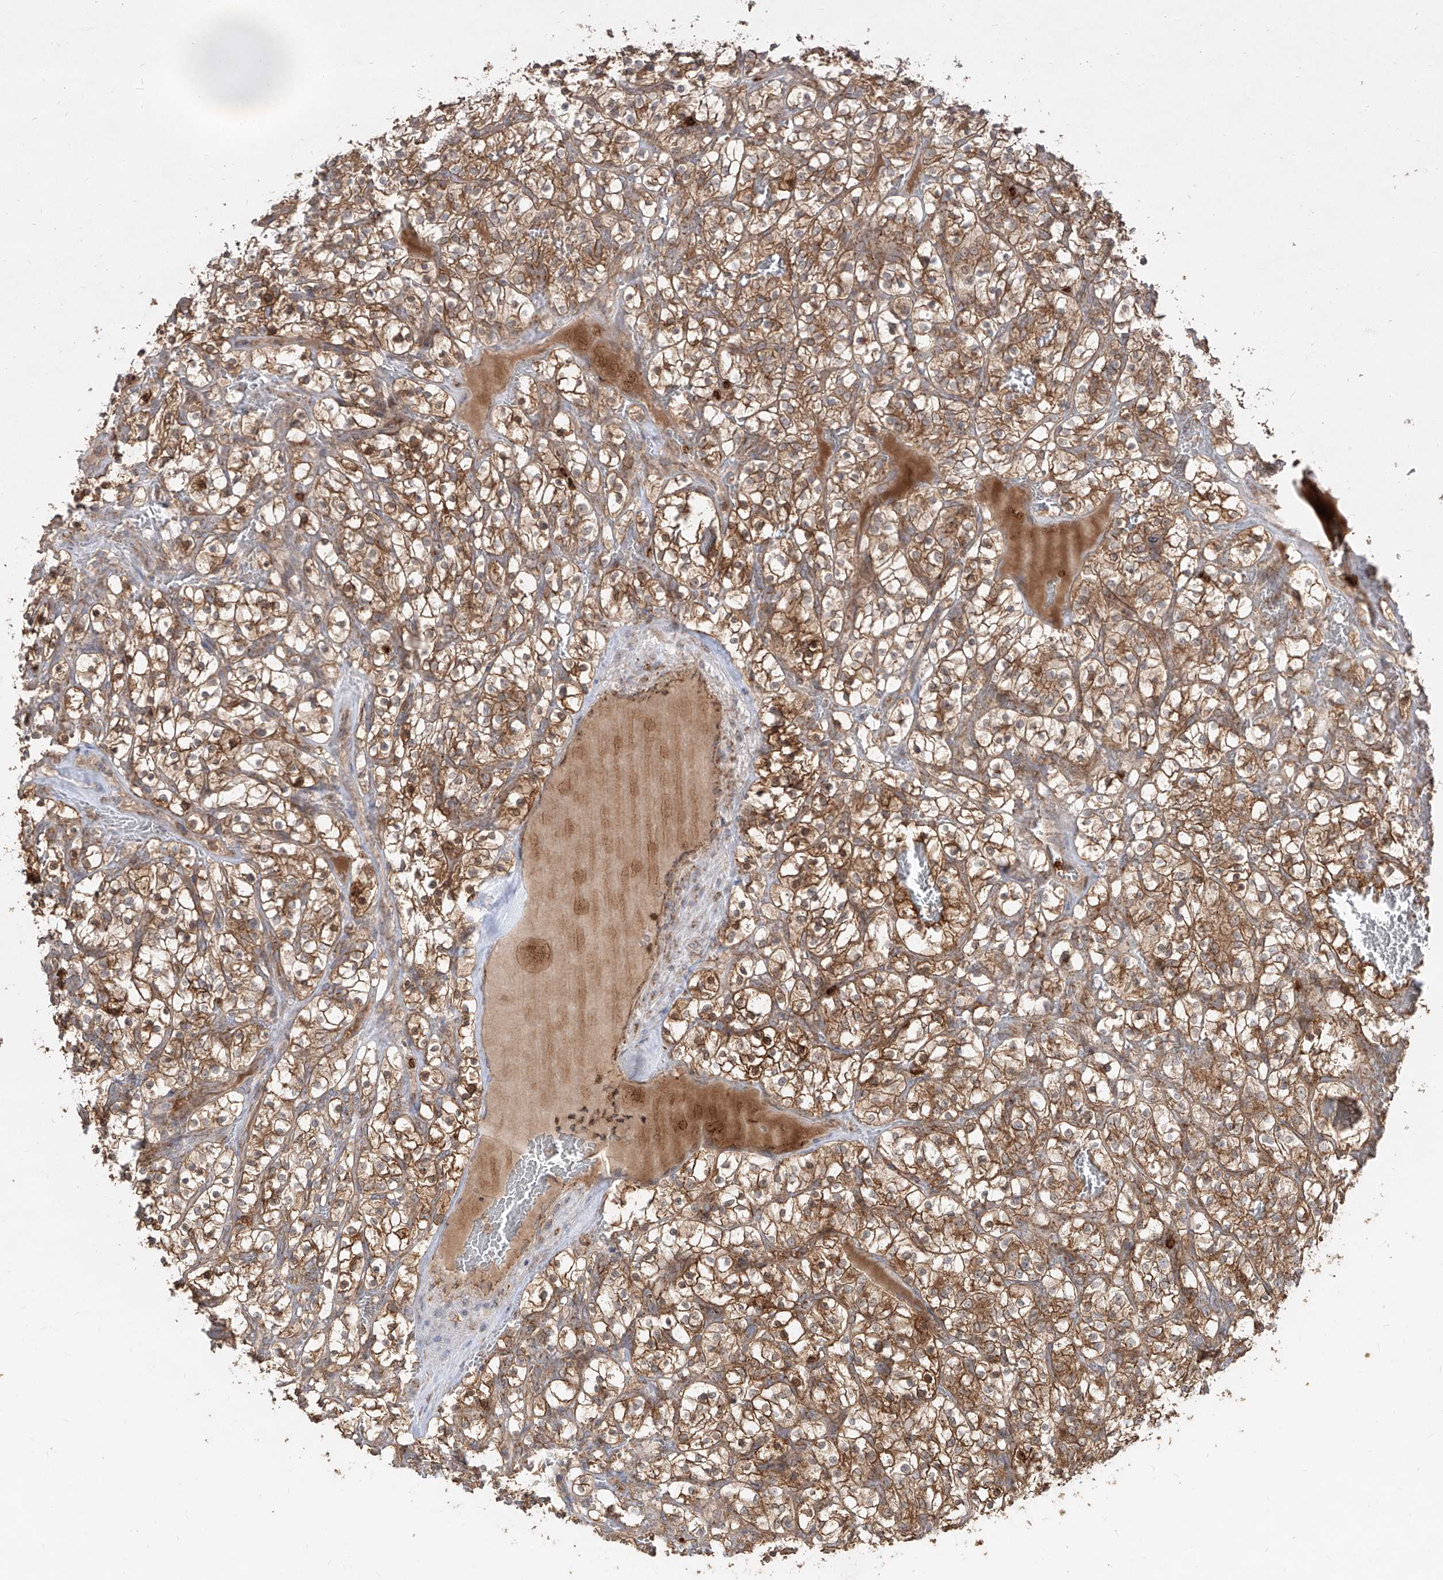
{"staining": {"intensity": "moderate", "quantity": ">75%", "location": "cytoplasmic/membranous"}, "tissue": "renal cancer", "cell_type": "Tumor cells", "image_type": "cancer", "snomed": [{"axis": "morphology", "description": "Adenocarcinoma, NOS"}, {"axis": "topography", "description": "Kidney"}], "caption": "Protein staining displays moderate cytoplasmic/membranous staining in about >75% of tumor cells in adenocarcinoma (renal).", "gene": "AIM2", "patient": {"sex": "female", "age": 57}}